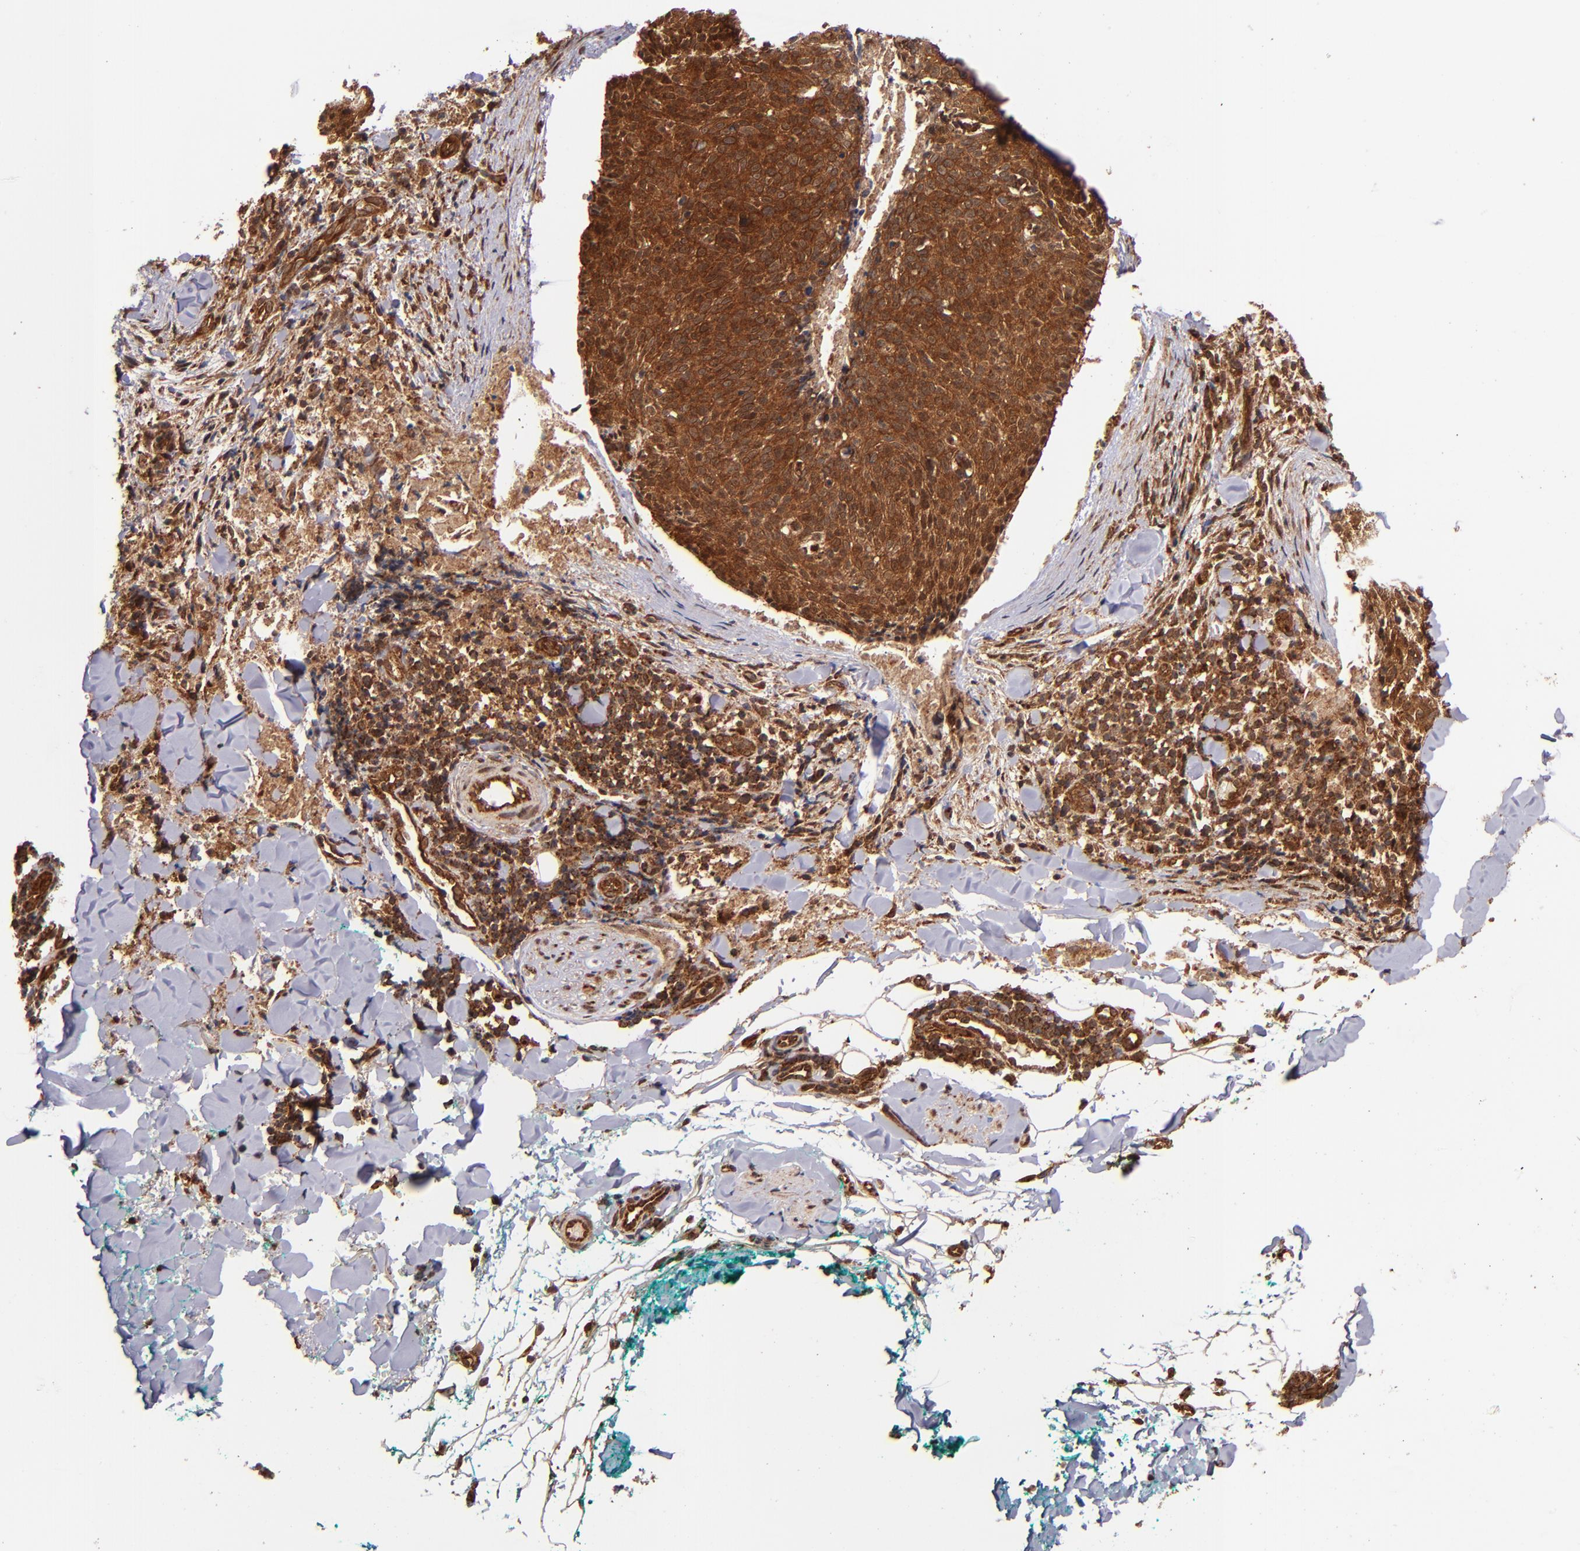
{"staining": {"intensity": "strong", "quantity": ">75%", "location": "cytoplasmic/membranous"}, "tissue": "skin cancer", "cell_type": "Tumor cells", "image_type": "cancer", "snomed": [{"axis": "morphology", "description": "Normal tissue, NOS"}, {"axis": "morphology", "description": "Basal cell carcinoma"}, {"axis": "topography", "description": "Skin"}], "caption": "Immunohistochemistry (IHC) image of human skin cancer (basal cell carcinoma) stained for a protein (brown), which displays high levels of strong cytoplasmic/membranous staining in about >75% of tumor cells.", "gene": "STX8", "patient": {"sex": "female", "age": 57}}